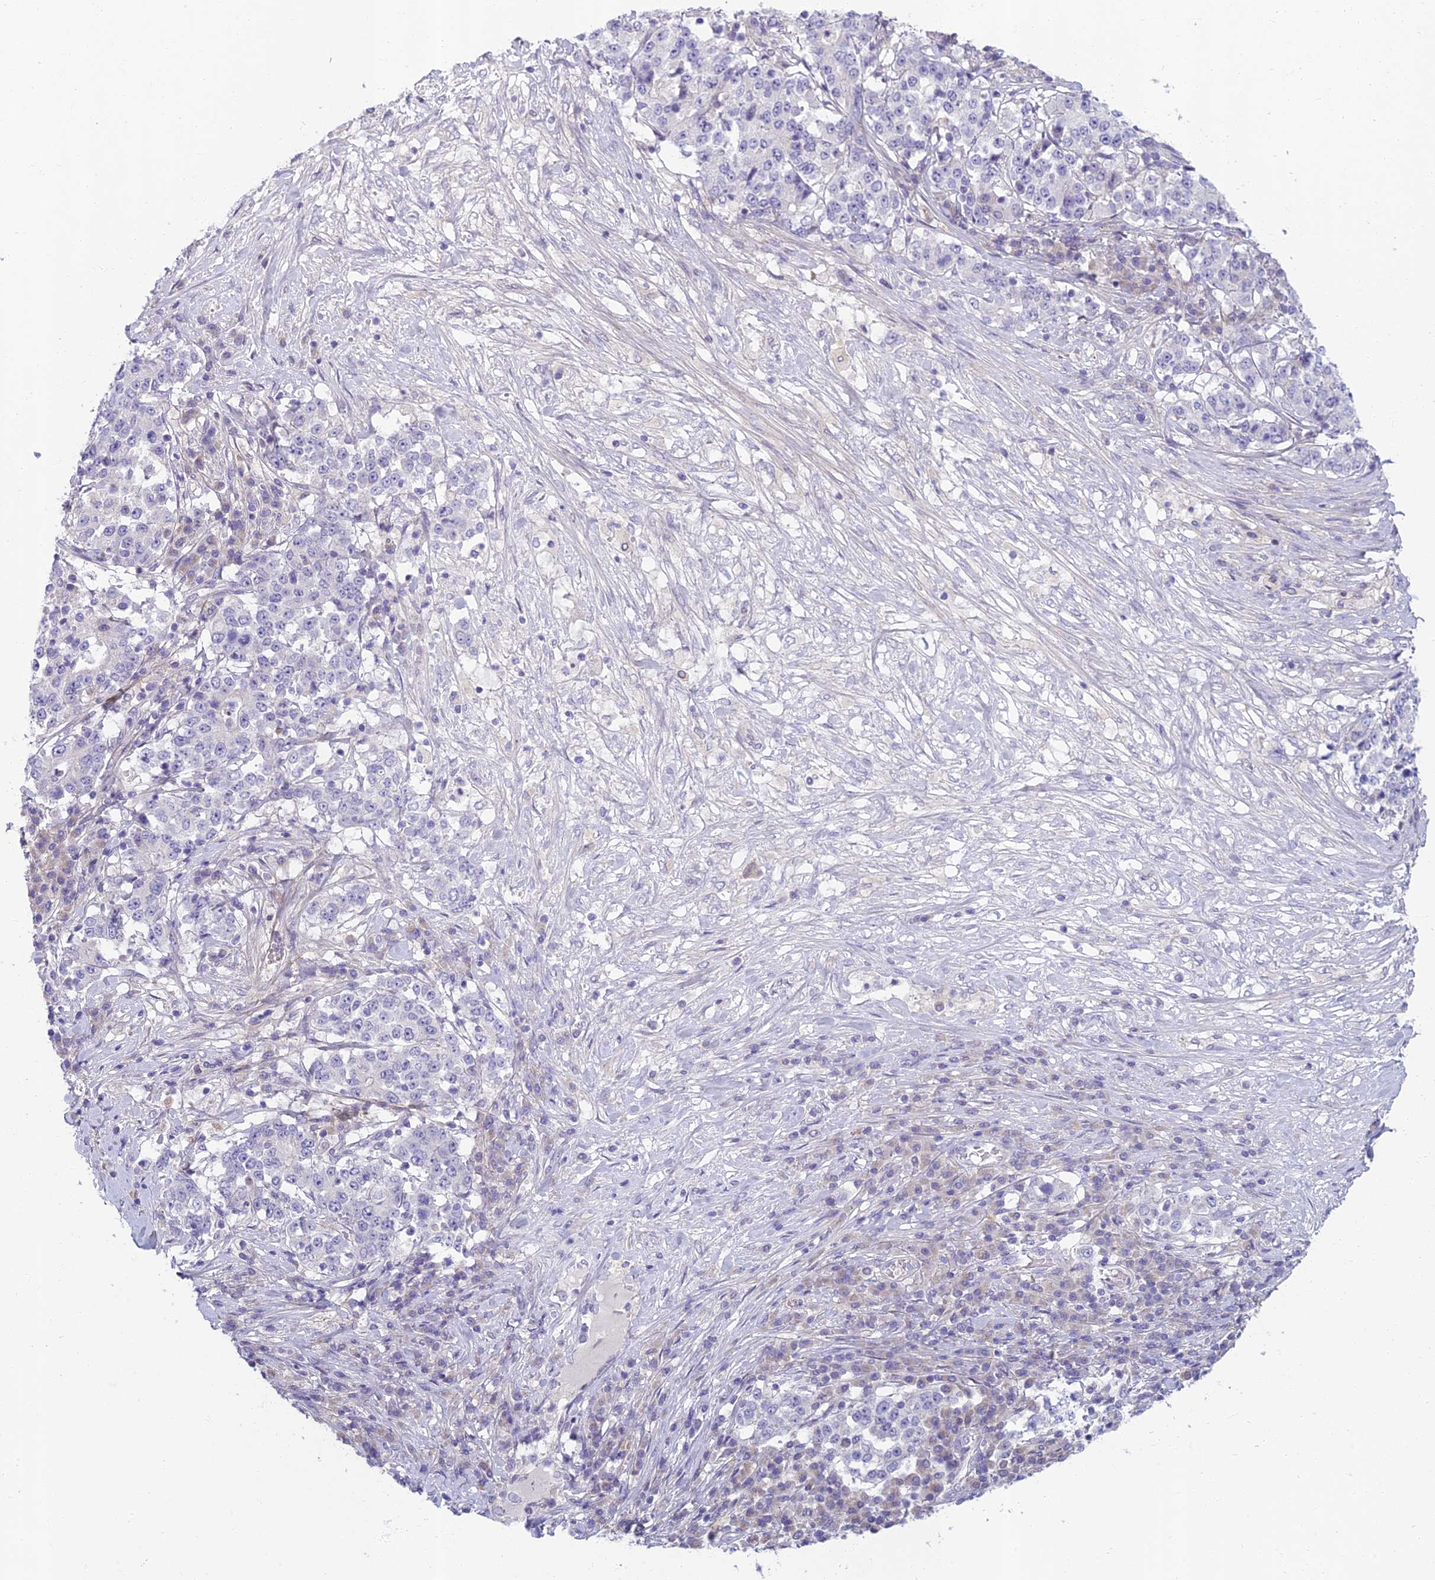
{"staining": {"intensity": "negative", "quantity": "none", "location": "none"}, "tissue": "stomach cancer", "cell_type": "Tumor cells", "image_type": "cancer", "snomed": [{"axis": "morphology", "description": "Adenocarcinoma, NOS"}, {"axis": "topography", "description": "Stomach"}], "caption": "An image of human stomach cancer is negative for staining in tumor cells.", "gene": "SLC25A41", "patient": {"sex": "male", "age": 59}}